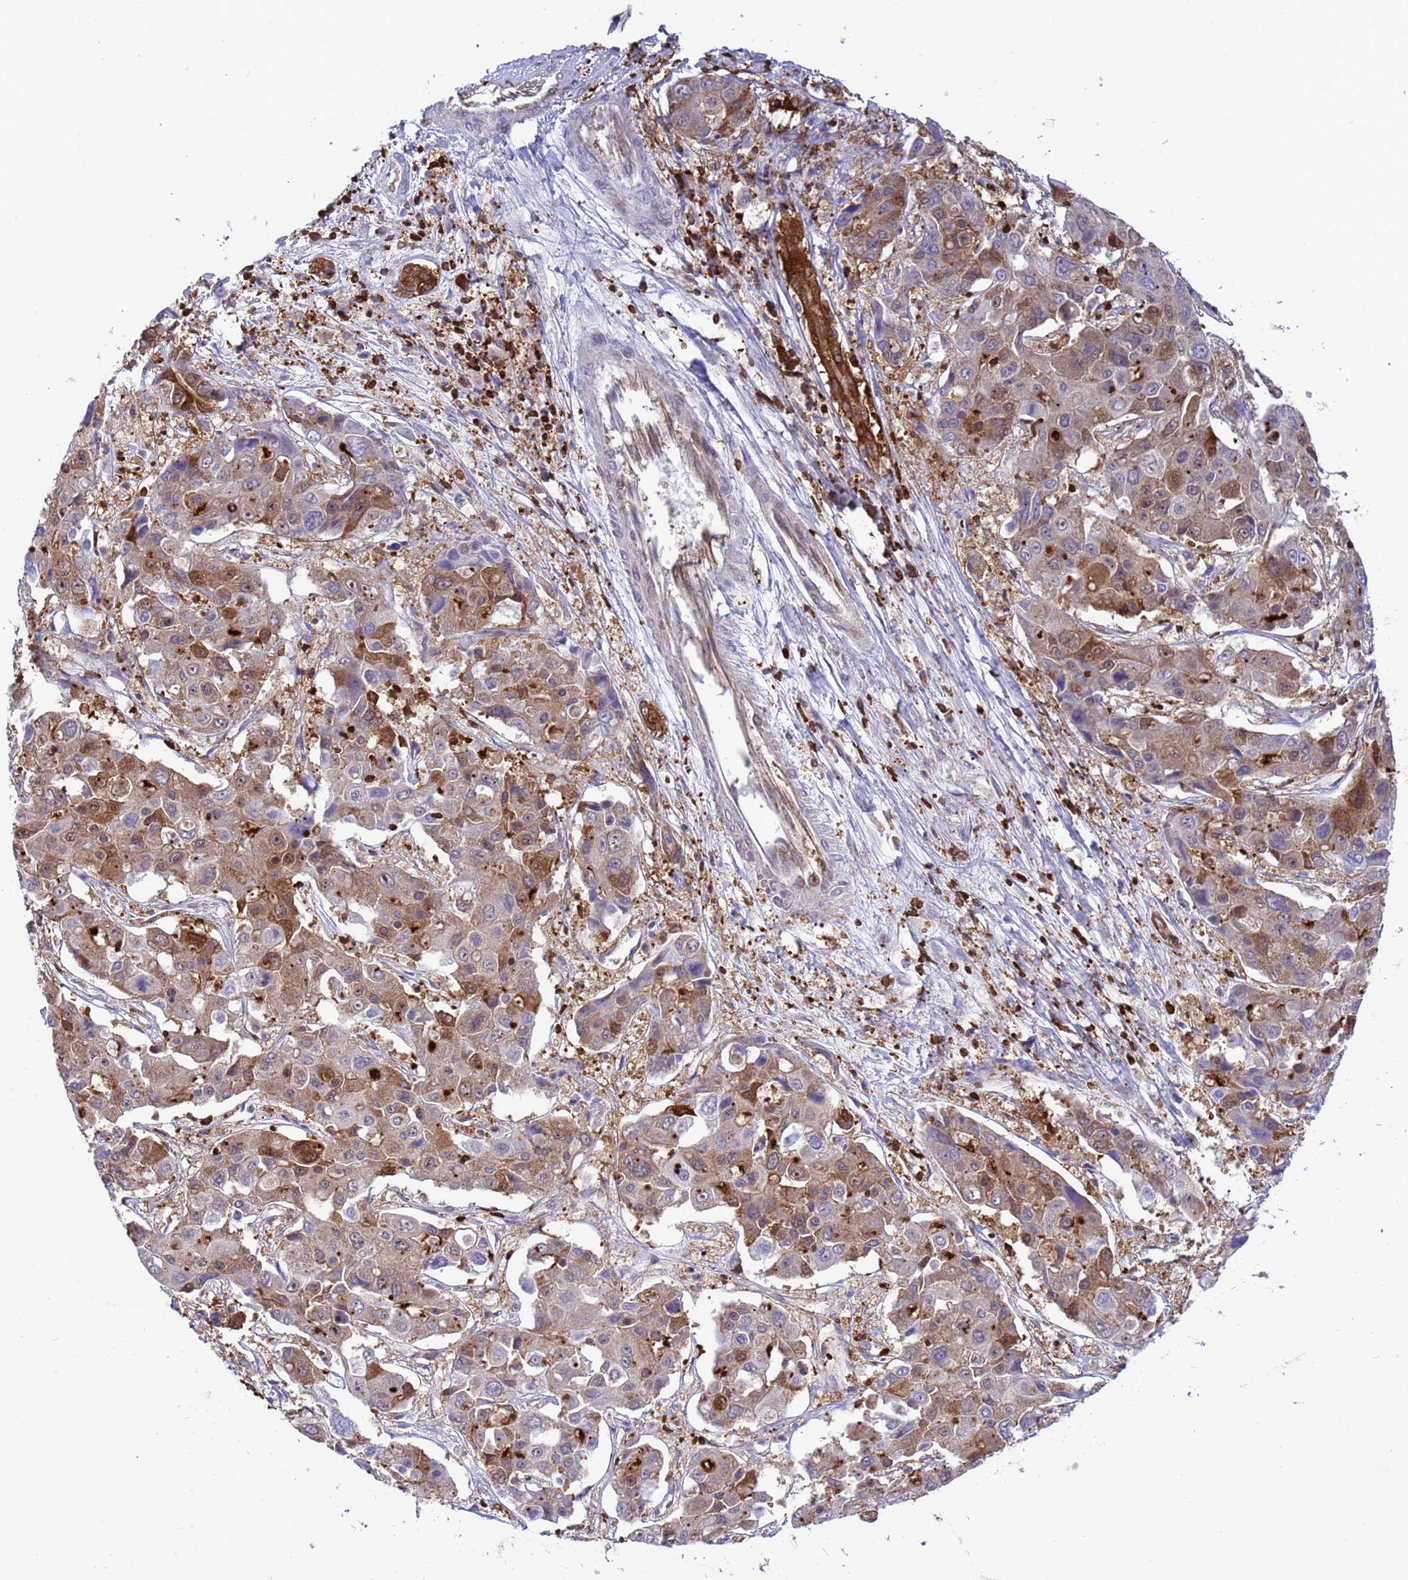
{"staining": {"intensity": "strong", "quantity": "25%-75%", "location": "cytoplasmic/membranous"}, "tissue": "liver cancer", "cell_type": "Tumor cells", "image_type": "cancer", "snomed": [{"axis": "morphology", "description": "Cholangiocarcinoma"}, {"axis": "topography", "description": "Liver"}], "caption": "Protein staining of liver cancer tissue demonstrates strong cytoplasmic/membranous staining in approximately 25%-75% of tumor cells.", "gene": "EZR", "patient": {"sex": "male", "age": 67}}